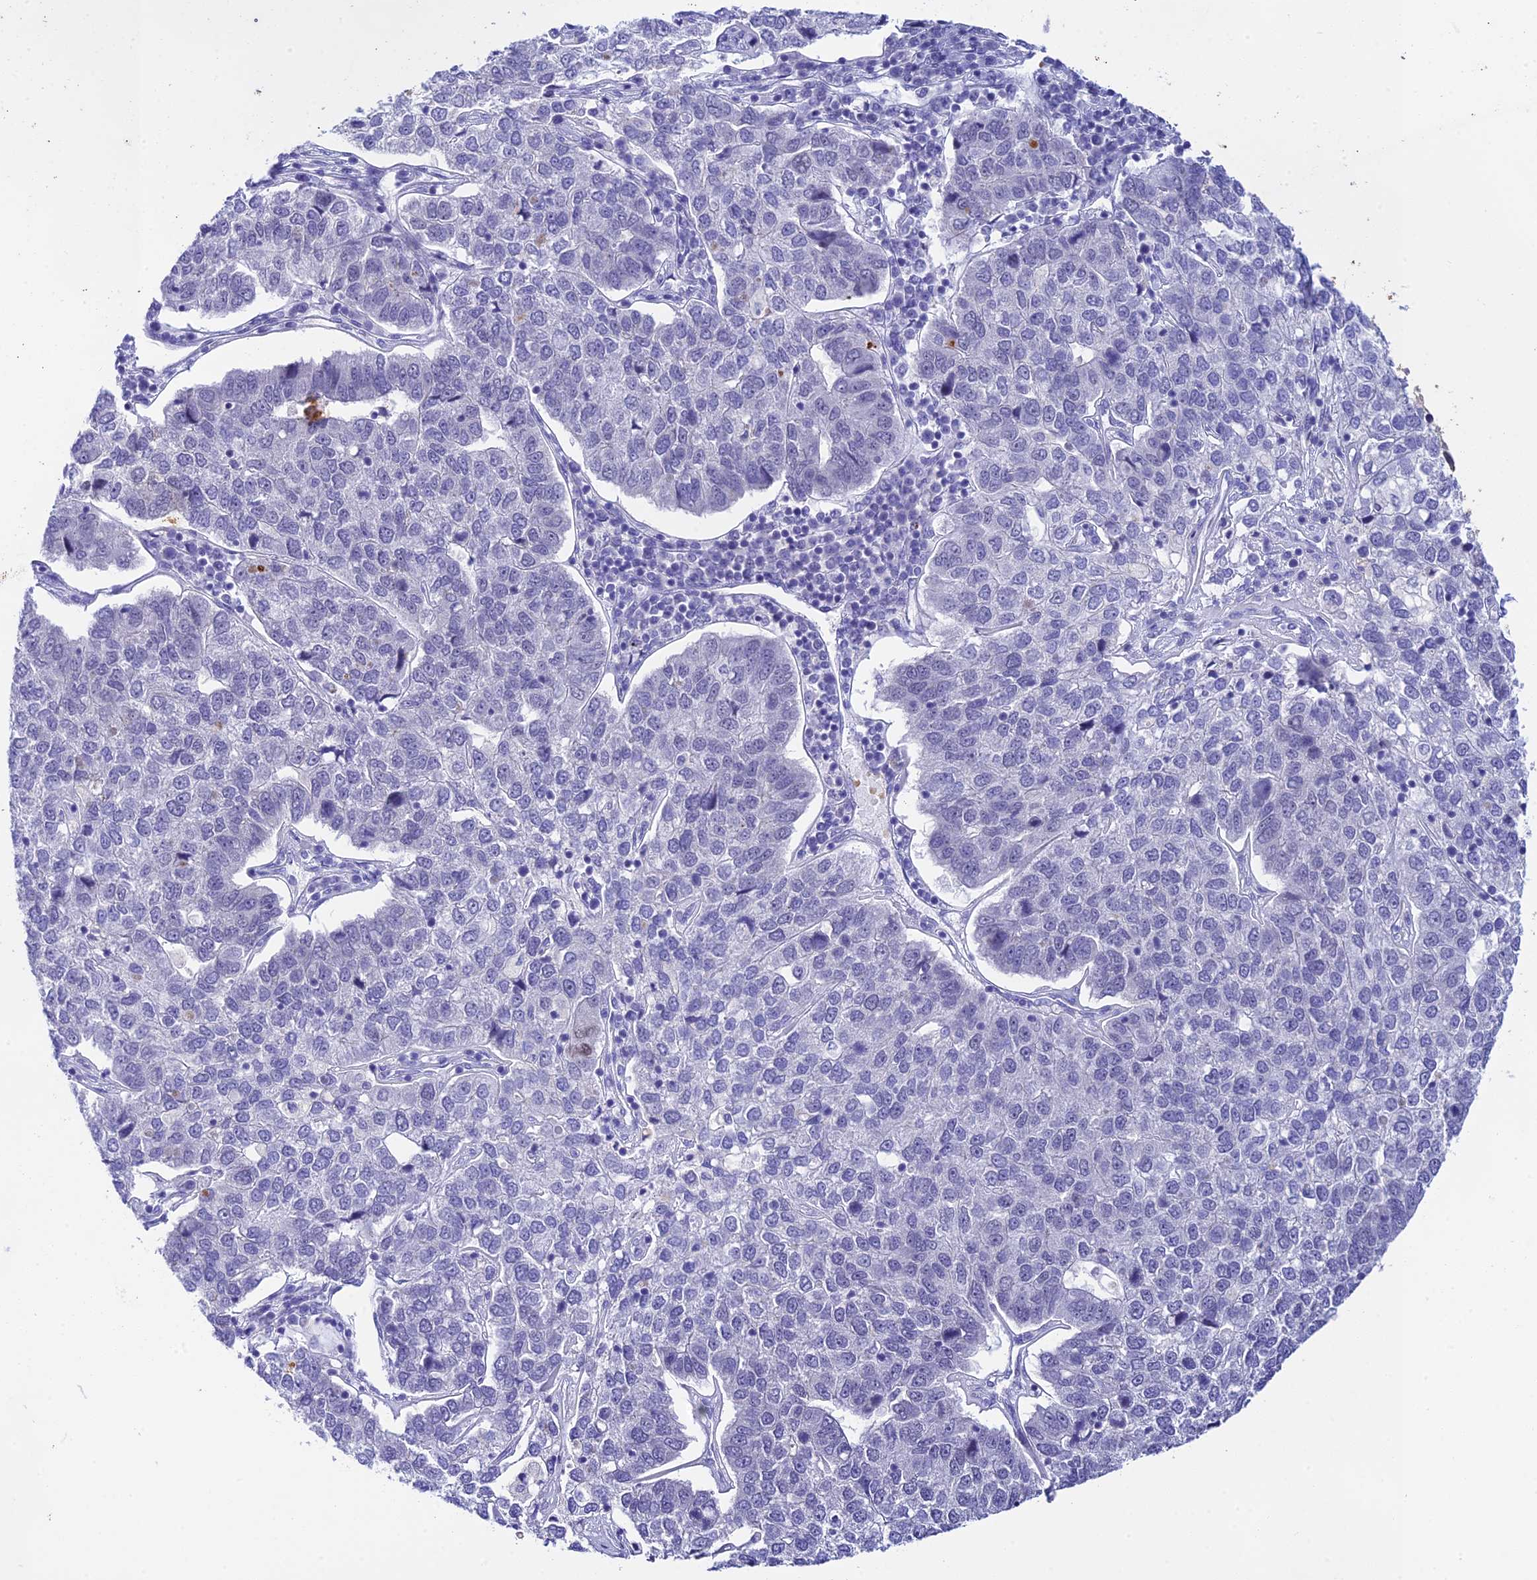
{"staining": {"intensity": "negative", "quantity": "none", "location": "none"}, "tissue": "pancreatic cancer", "cell_type": "Tumor cells", "image_type": "cancer", "snomed": [{"axis": "morphology", "description": "Adenocarcinoma, NOS"}, {"axis": "topography", "description": "Pancreas"}], "caption": "DAB immunohistochemical staining of pancreatic adenocarcinoma displays no significant staining in tumor cells.", "gene": "RASGEF1B", "patient": {"sex": "female", "age": 61}}